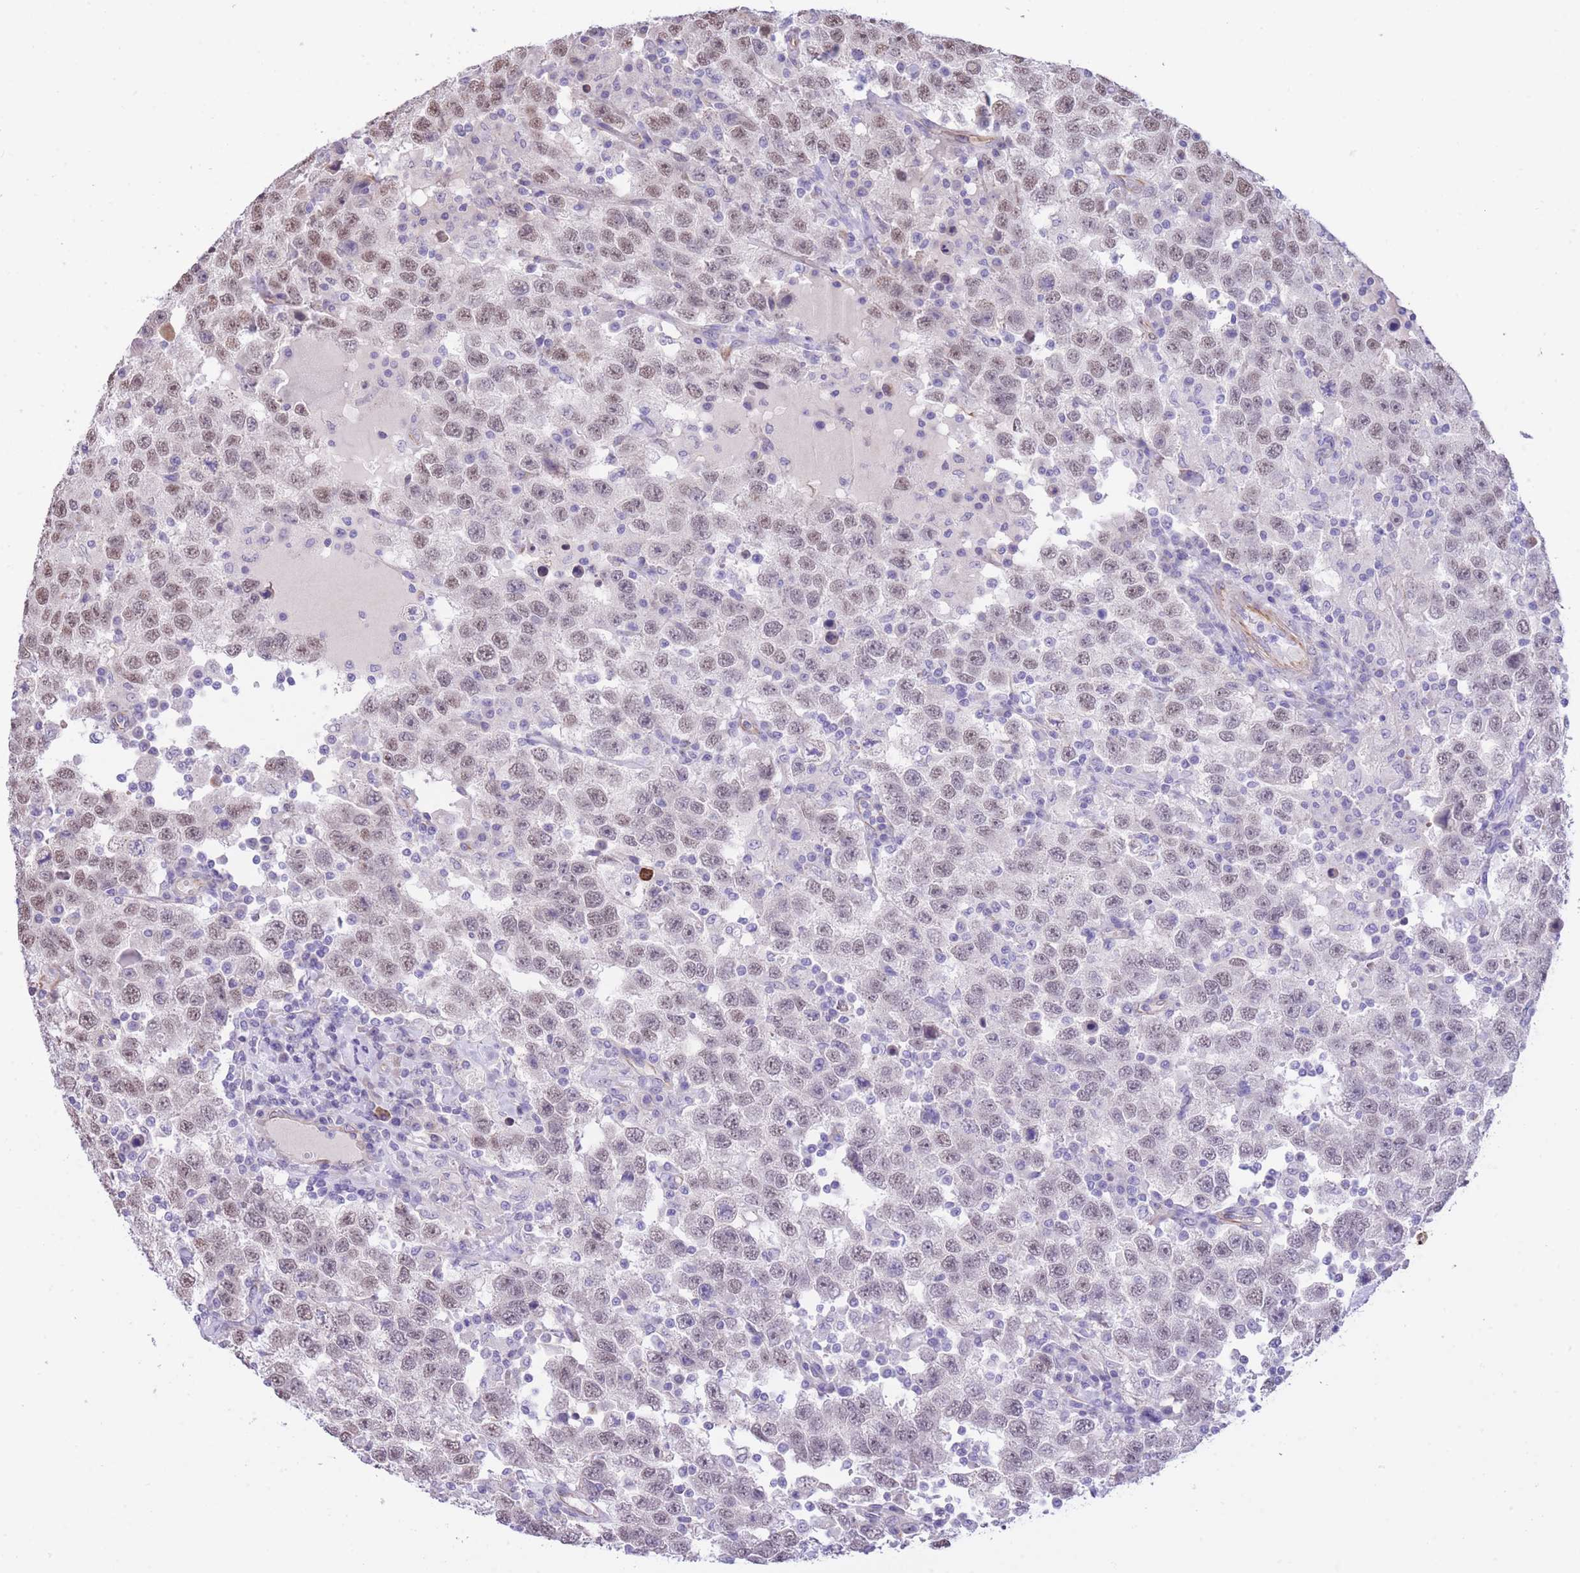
{"staining": {"intensity": "weak", "quantity": "25%-75%", "location": "nuclear"}, "tissue": "testis cancer", "cell_type": "Tumor cells", "image_type": "cancer", "snomed": [{"axis": "morphology", "description": "Seminoma, NOS"}, {"axis": "topography", "description": "Testis"}], "caption": "Immunohistochemistry micrograph of human testis seminoma stained for a protein (brown), which shows low levels of weak nuclear staining in about 25%-75% of tumor cells.", "gene": "PSG8", "patient": {"sex": "male", "age": 41}}